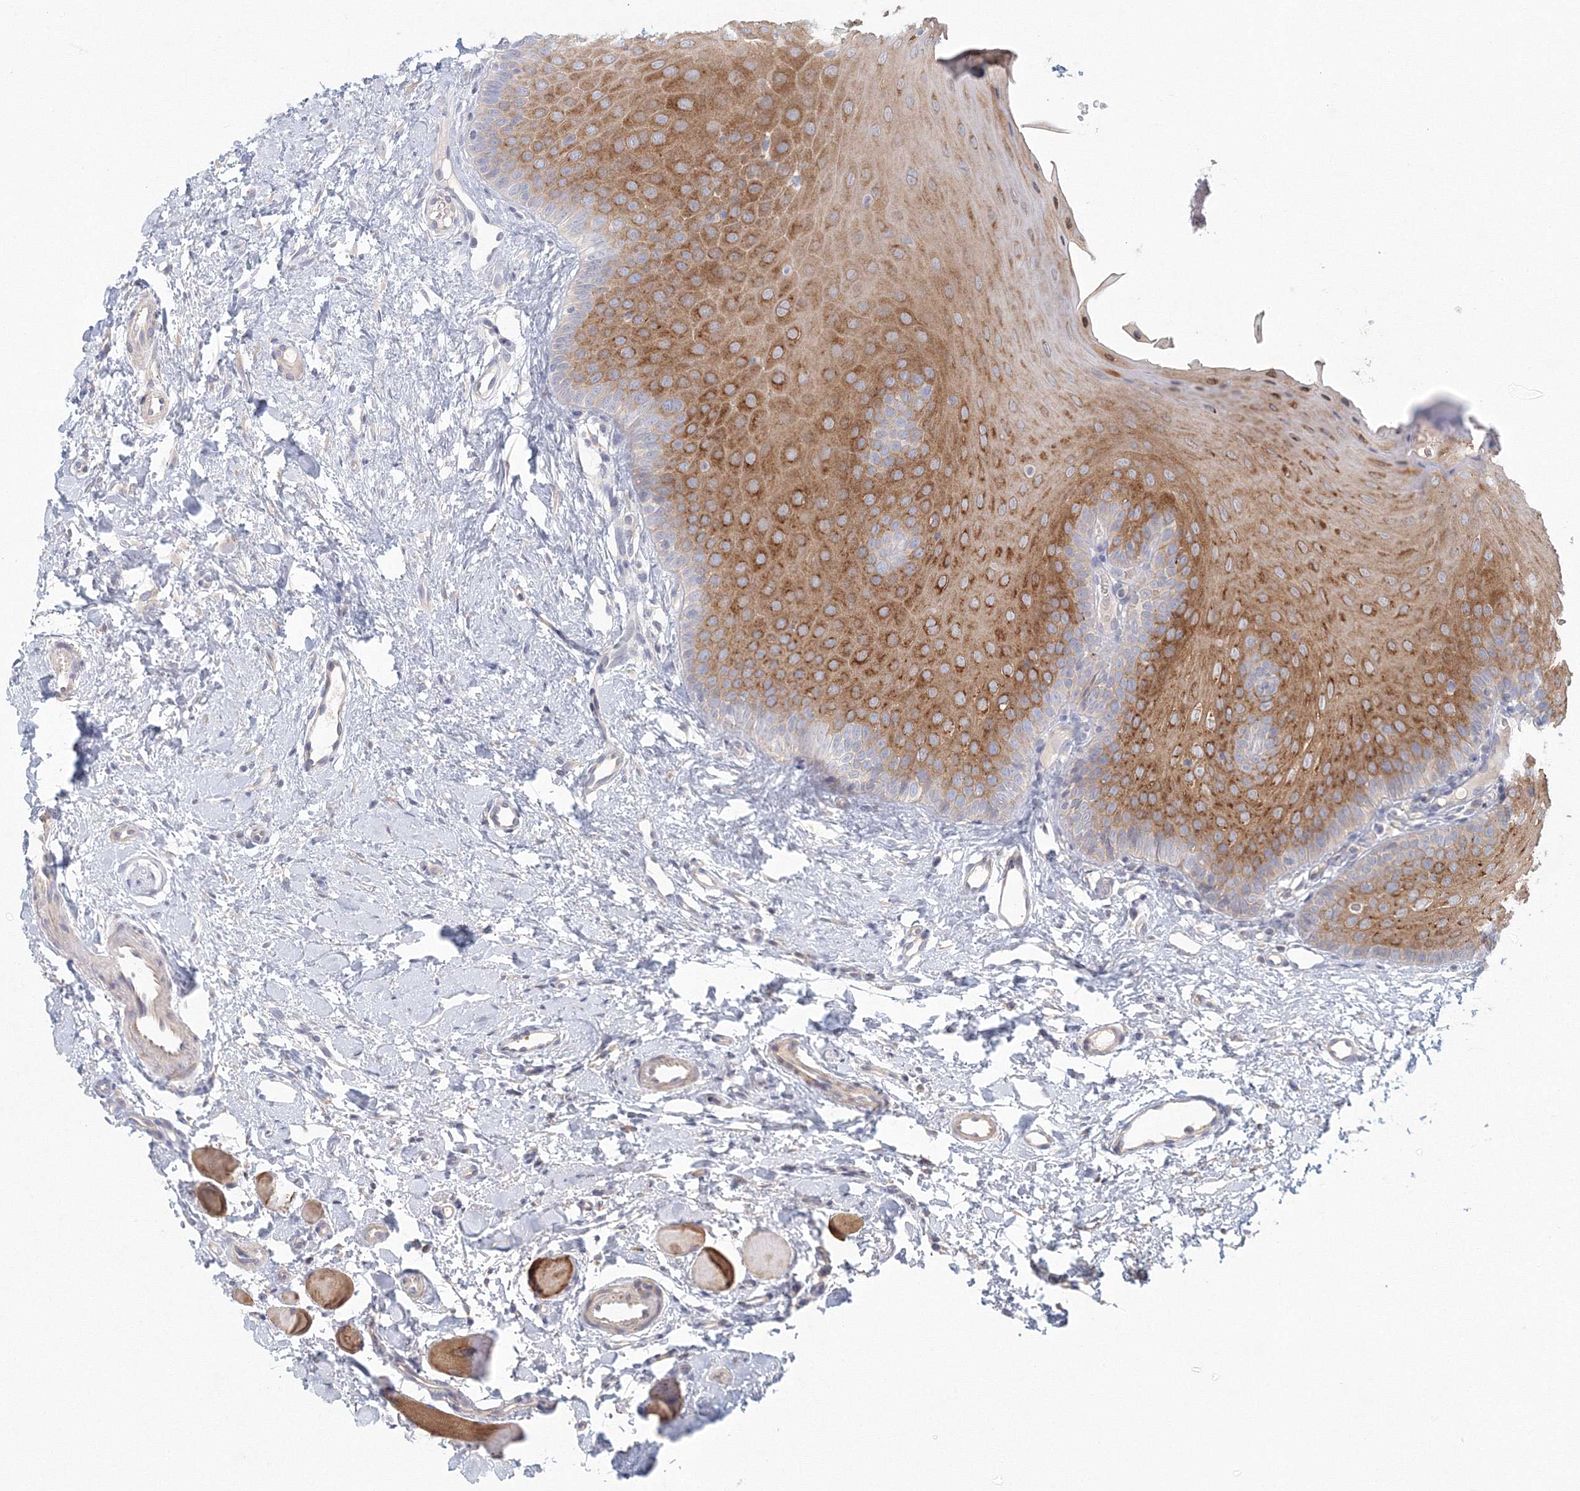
{"staining": {"intensity": "moderate", "quantity": "25%-75%", "location": "cytoplasmic/membranous"}, "tissue": "oral mucosa", "cell_type": "Squamous epithelial cells", "image_type": "normal", "snomed": [{"axis": "morphology", "description": "Normal tissue, NOS"}, {"axis": "topography", "description": "Oral tissue"}], "caption": "Immunohistochemical staining of unremarkable oral mucosa demonstrates medium levels of moderate cytoplasmic/membranous staining in about 25%-75% of squamous epithelial cells.", "gene": "TACC2", "patient": {"sex": "female", "age": 68}}